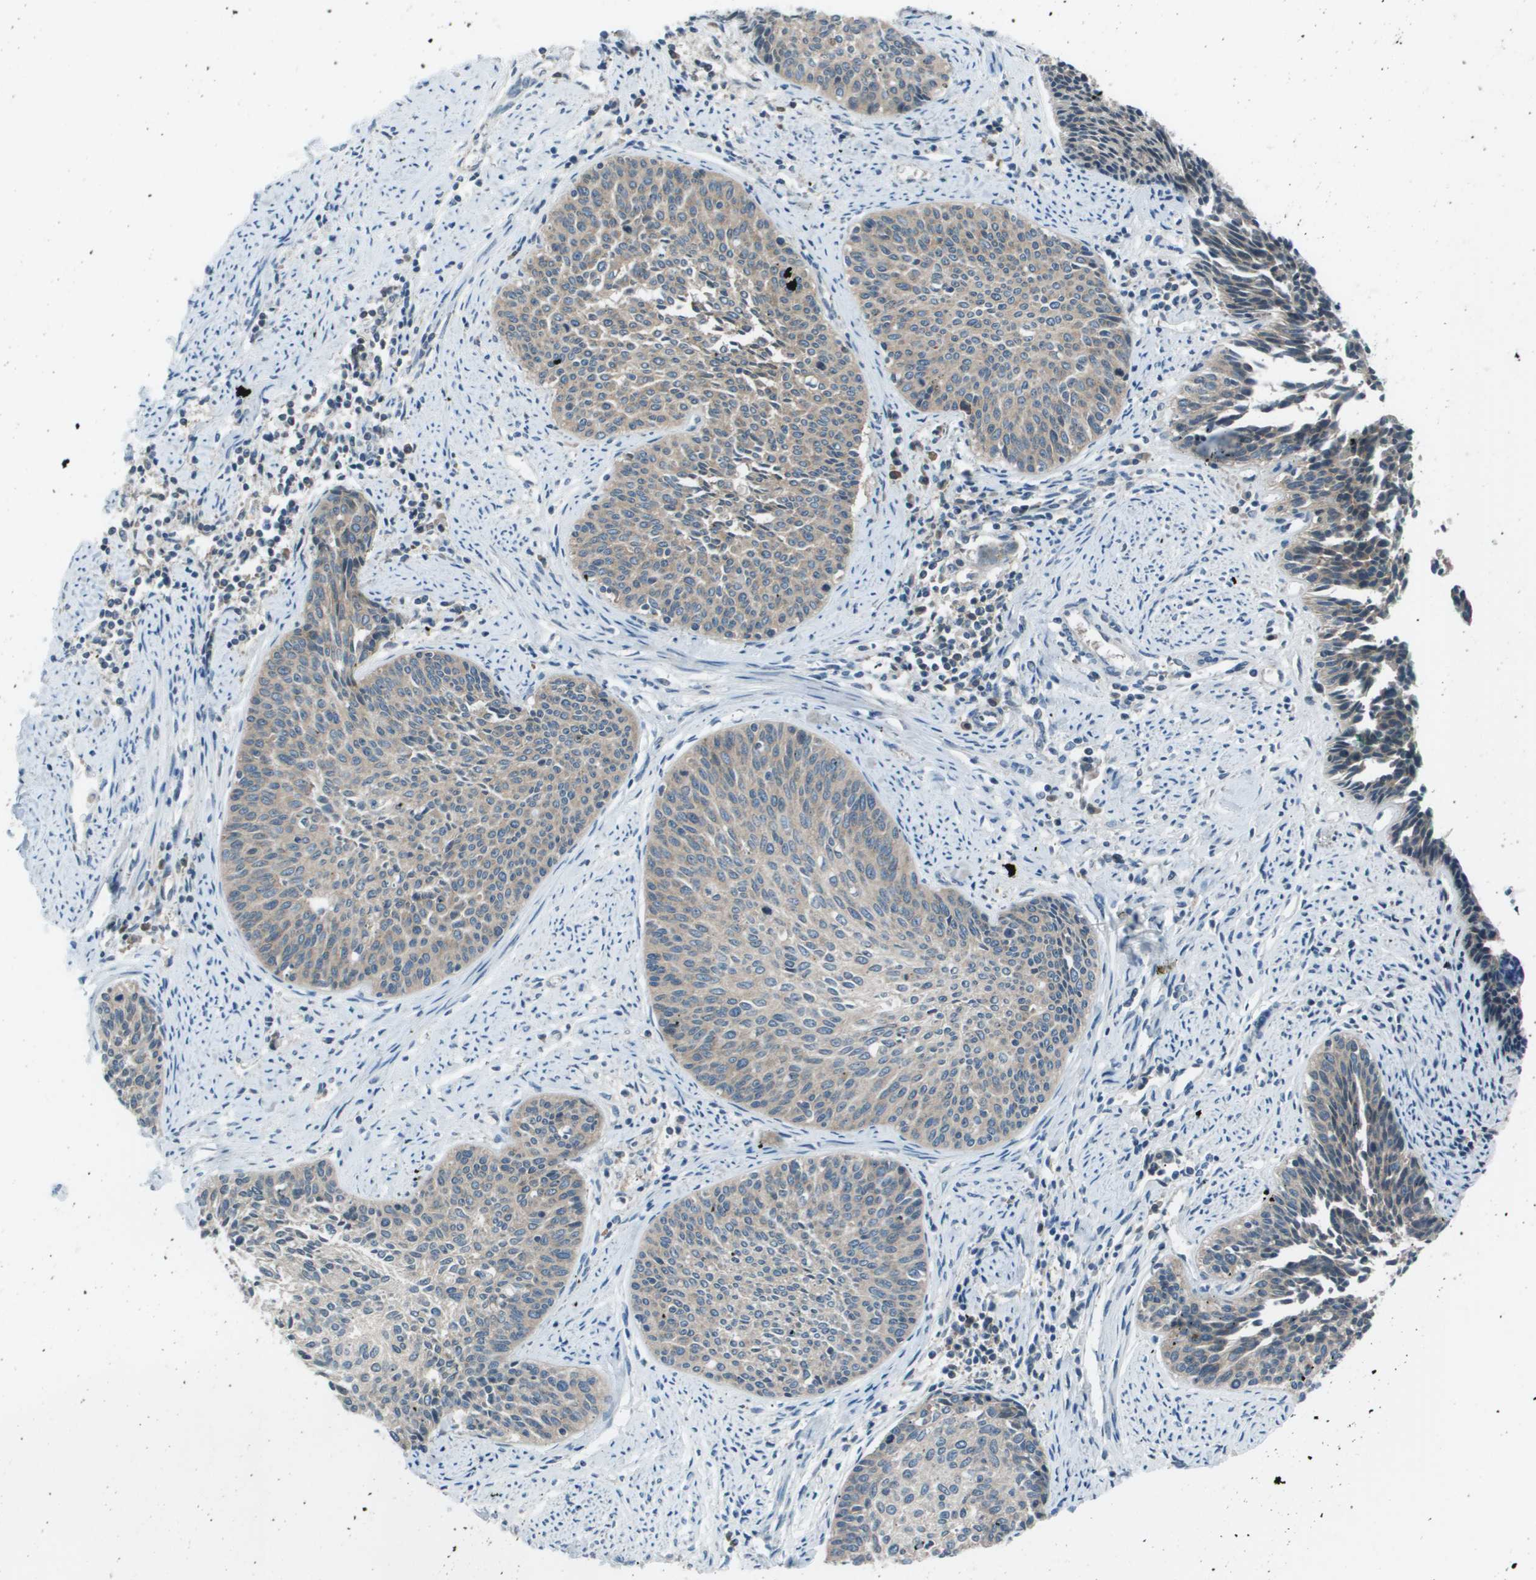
{"staining": {"intensity": "negative", "quantity": "none", "location": "none"}, "tissue": "cervical cancer", "cell_type": "Tumor cells", "image_type": "cancer", "snomed": [{"axis": "morphology", "description": "Squamous cell carcinoma, NOS"}, {"axis": "topography", "description": "Cervix"}], "caption": "IHC image of cervical squamous cell carcinoma stained for a protein (brown), which shows no staining in tumor cells. The staining was performed using DAB (3,3'-diaminobenzidine) to visualize the protein expression in brown, while the nuclei were stained in blue with hematoxylin (Magnification: 20x).", "gene": "EIF3B", "patient": {"sex": "female", "age": 55}}